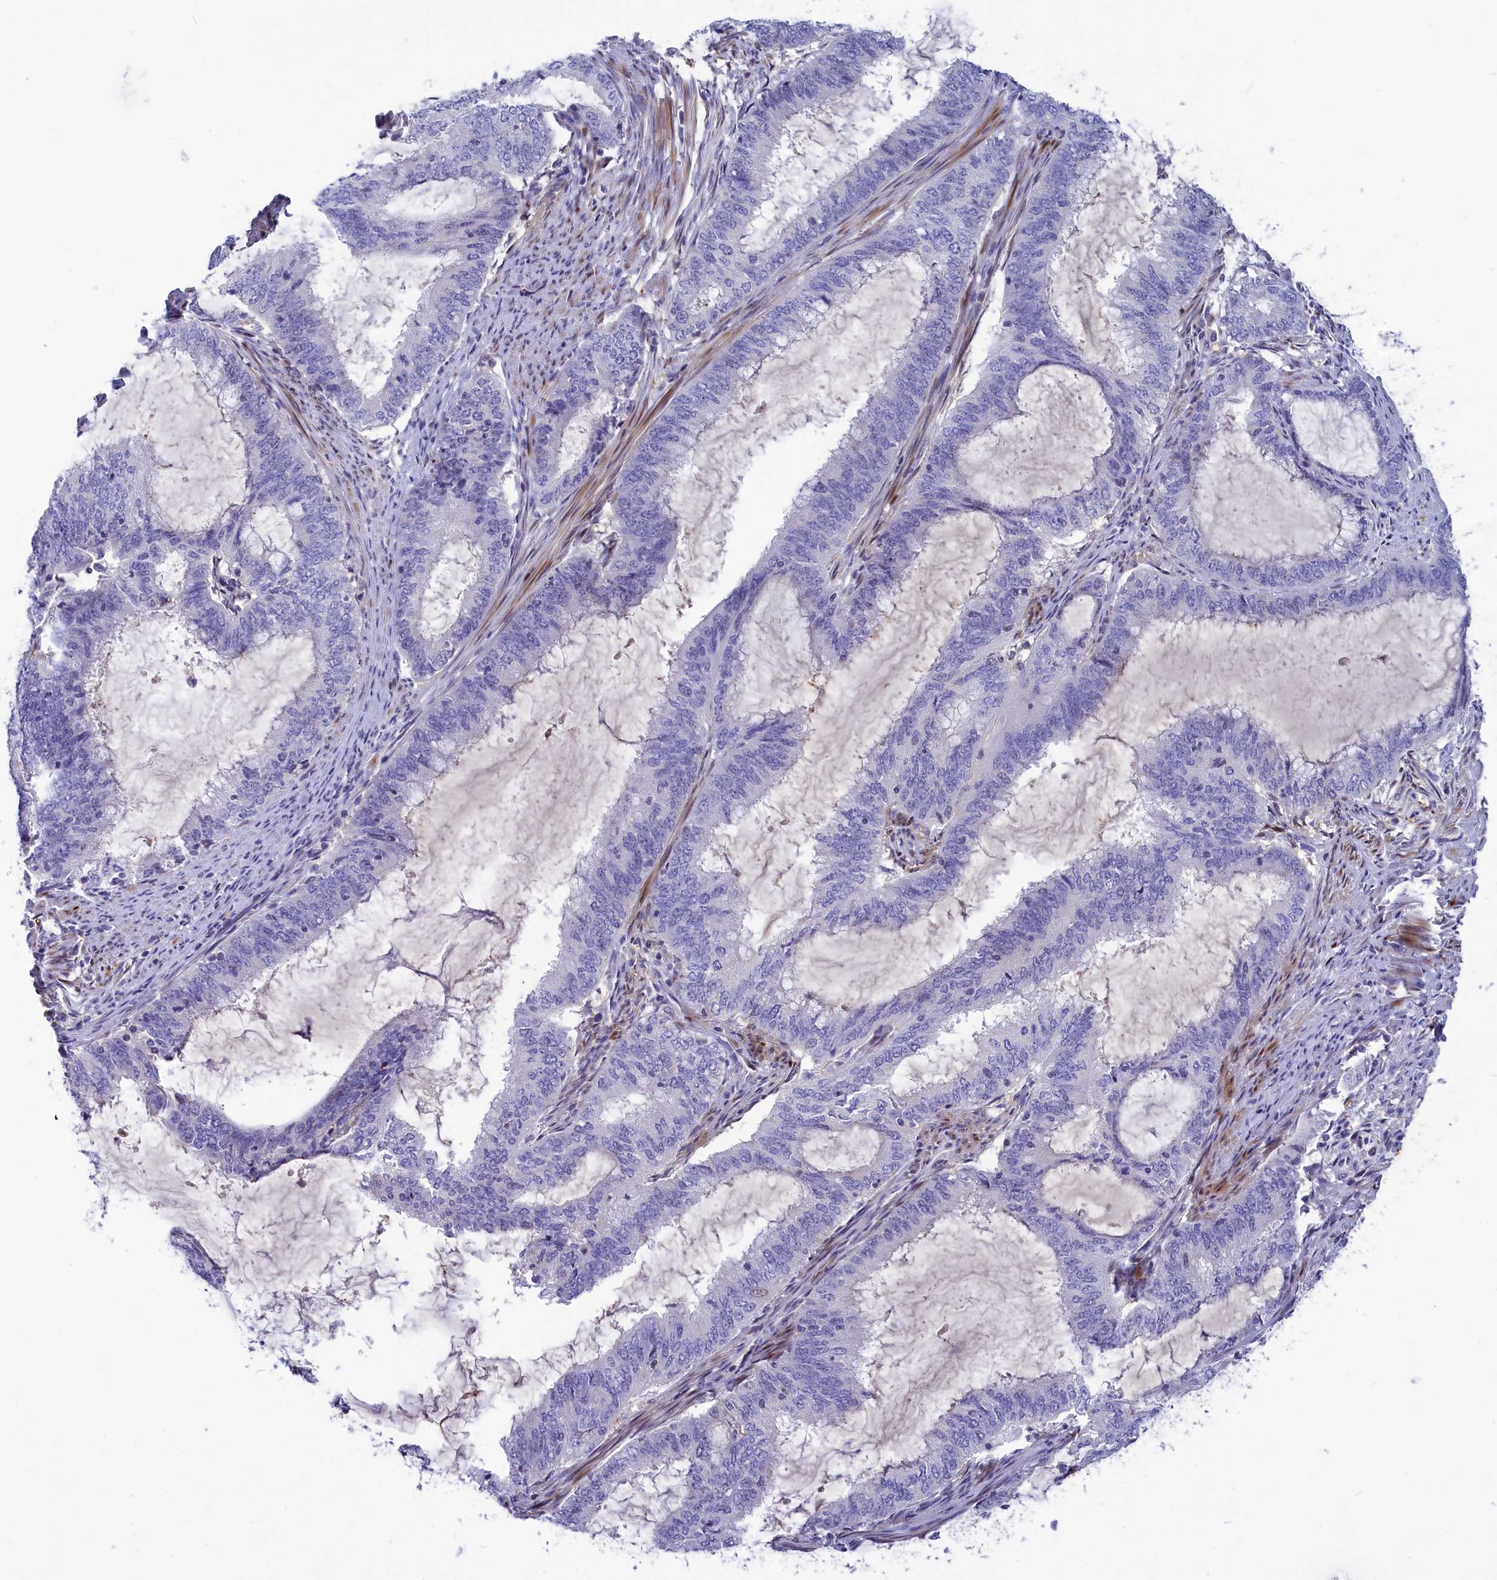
{"staining": {"intensity": "negative", "quantity": "none", "location": "none"}, "tissue": "endometrial cancer", "cell_type": "Tumor cells", "image_type": "cancer", "snomed": [{"axis": "morphology", "description": "Adenocarcinoma, NOS"}, {"axis": "topography", "description": "Endometrium"}], "caption": "A histopathology image of endometrial cancer (adenocarcinoma) stained for a protein demonstrates no brown staining in tumor cells.", "gene": "NKPD1", "patient": {"sex": "female", "age": 51}}